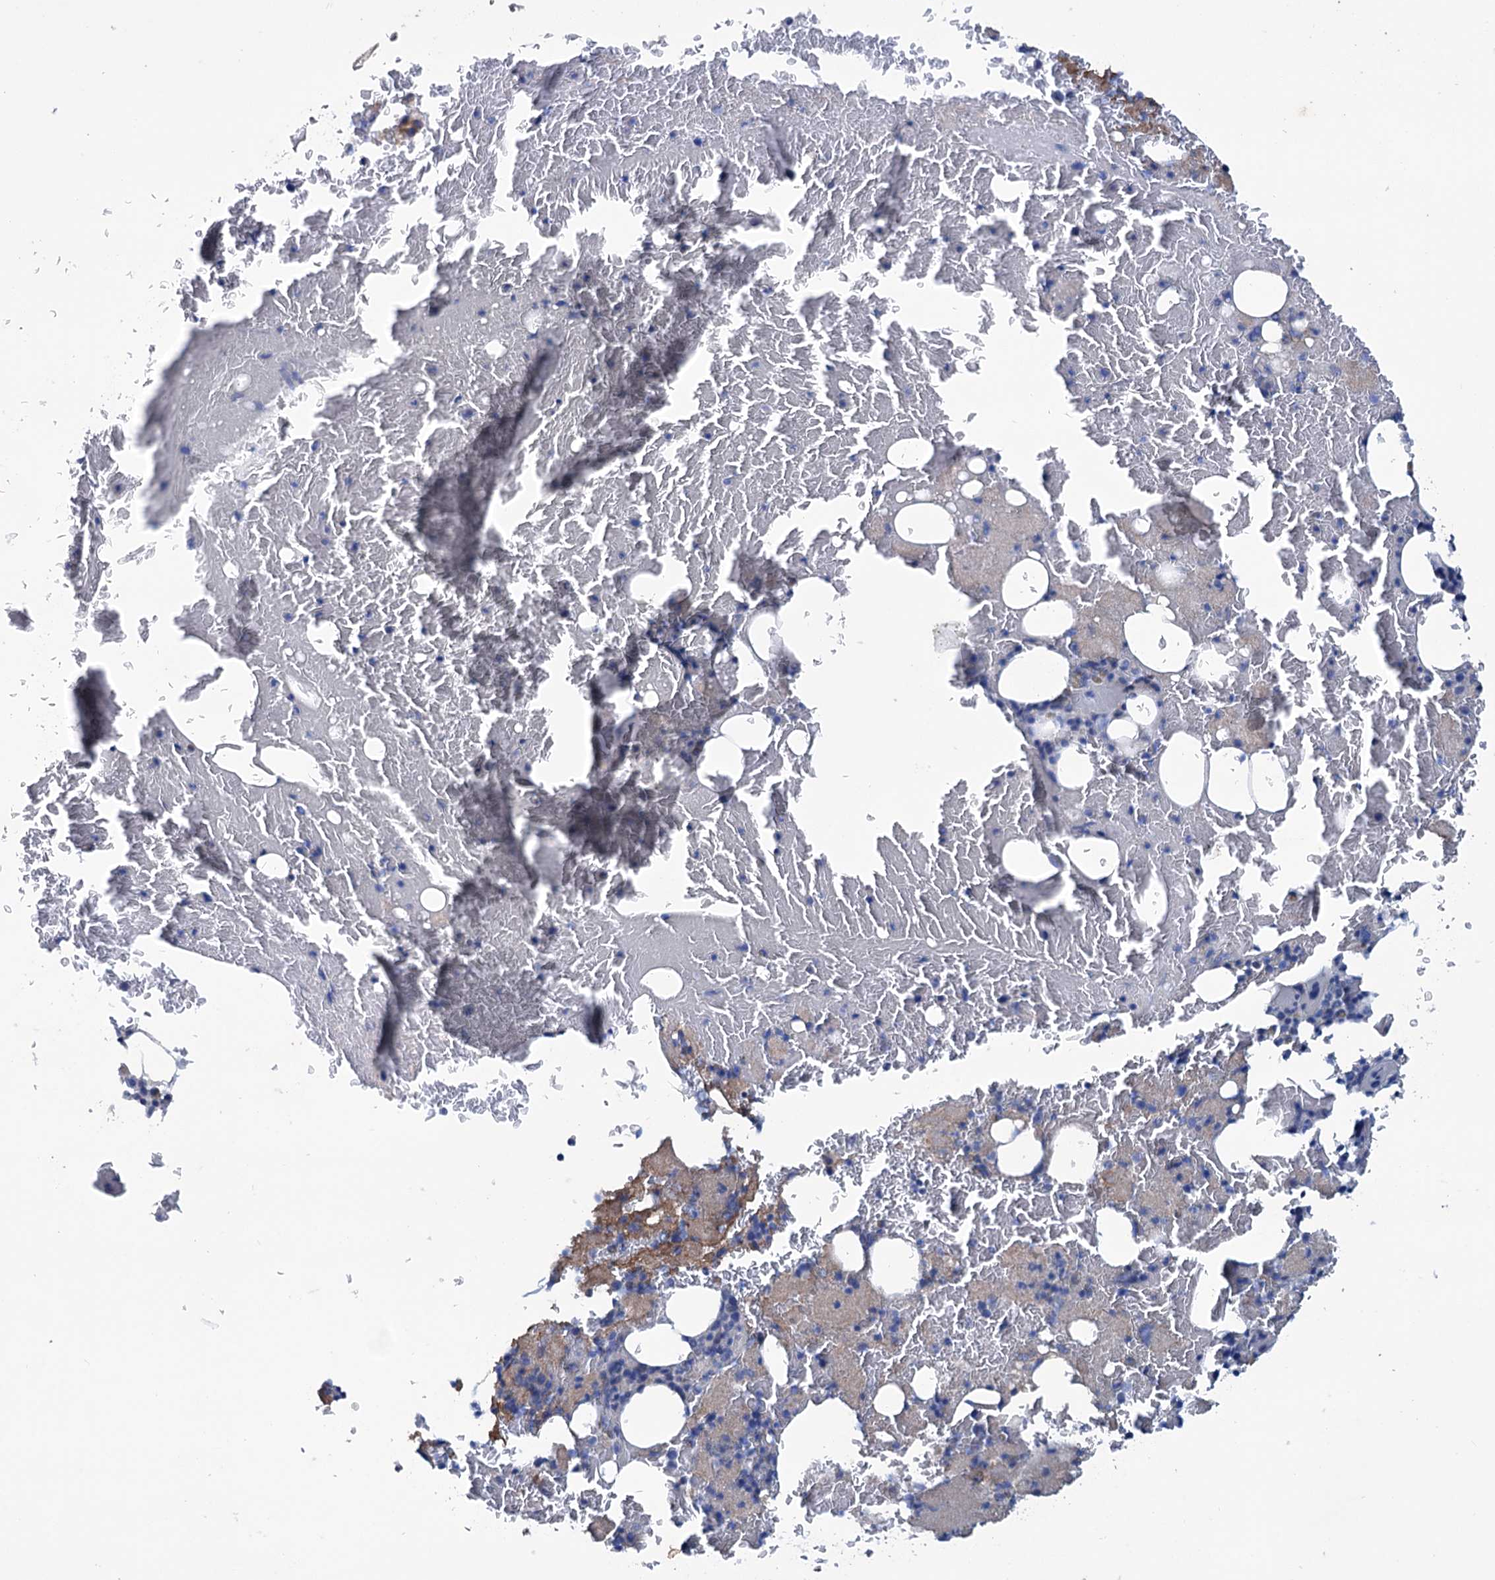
{"staining": {"intensity": "negative", "quantity": "none", "location": "none"}, "tissue": "bone marrow", "cell_type": "Hematopoietic cells", "image_type": "normal", "snomed": [{"axis": "morphology", "description": "Normal tissue, NOS"}, {"axis": "topography", "description": "Bone marrow"}], "caption": "IHC of normal bone marrow demonstrates no expression in hematopoietic cells. Nuclei are stained in blue.", "gene": "FAM111B", "patient": {"sex": "male", "age": 79}}